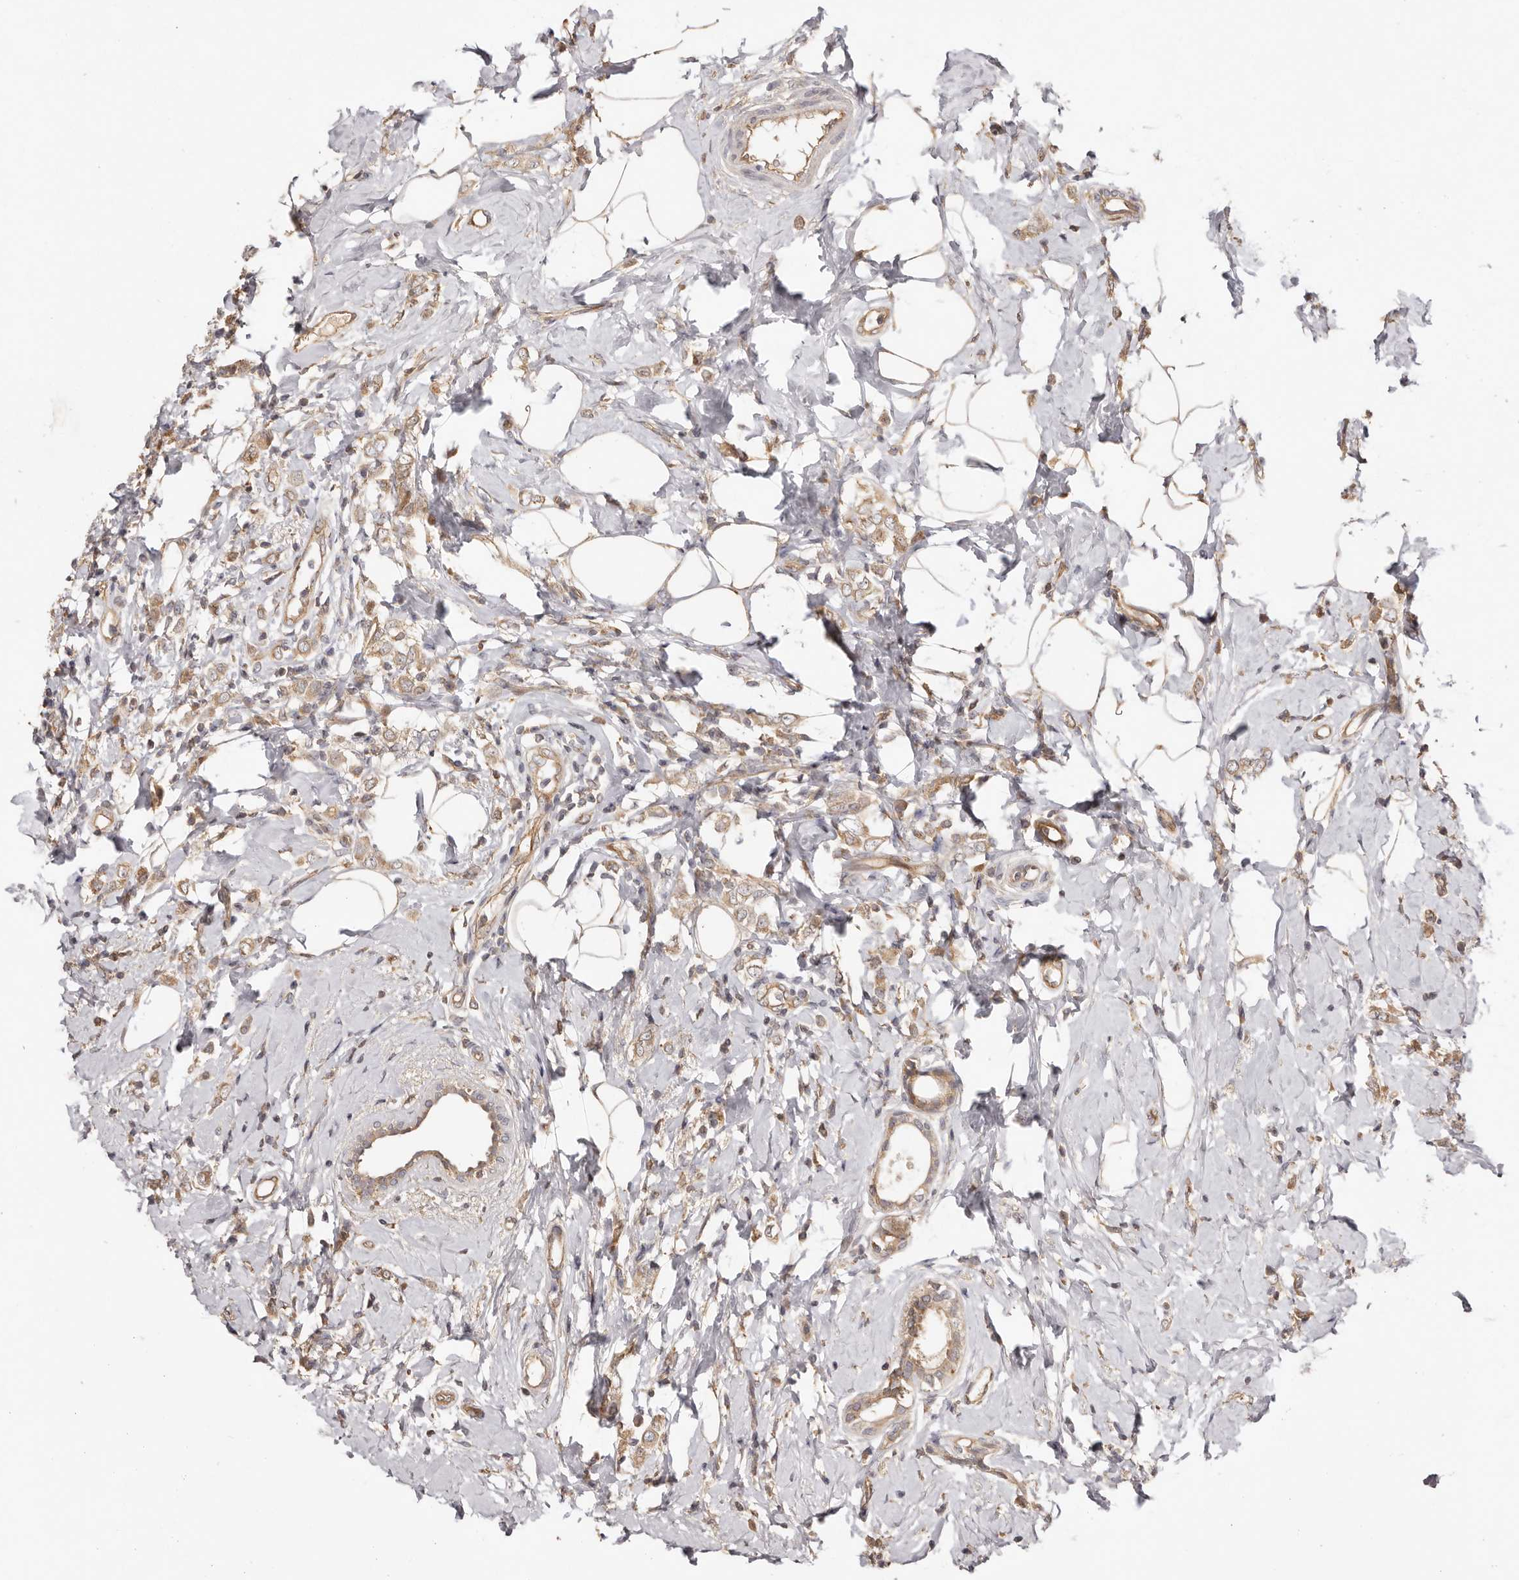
{"staining": {"intensity": "moderate", "quantity": ">75%", "location": "cytoplasmic/membranous"}, "tissue": "breast cancer", "cell_type": "Tumor cells", "image_type": "cancer", "snomed": [{"axis": "morphology", "description": "Lobular carcinoma"}, {"axis": "topography", "description": "Breast"}], "caption": "This image displays IHC staining of human breast cancer (lobular carcinoma), with medium moderate cytoplasmic/membranous expression in about >75% of tumor cells.", "gene": "UBR2", "patient": {"sex": "female", "age": 47}}